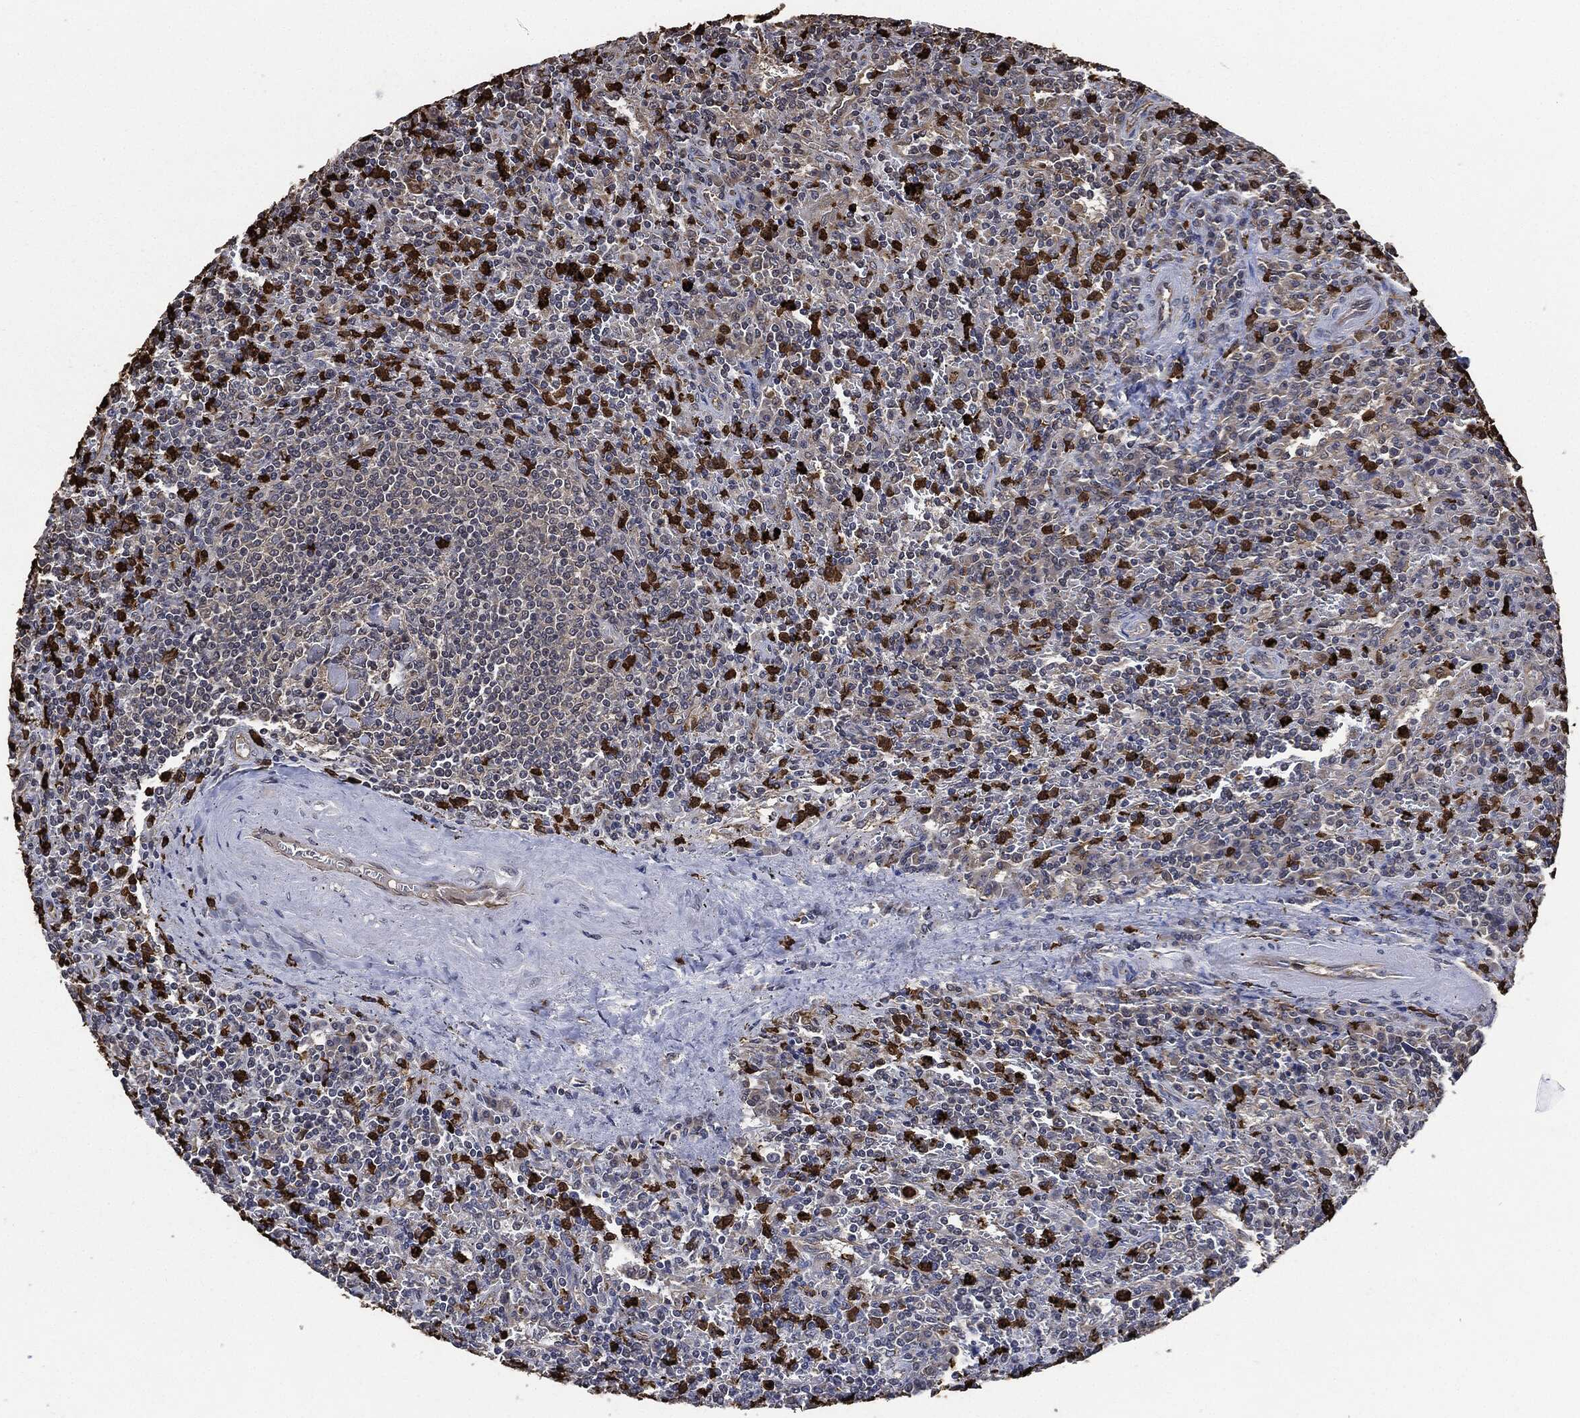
{"staining": {"intensity": "negative", "quantity": "none", "location": "none"}, "tissue": "lymphoma", "cell_type": "Tumor cells", "image_type": "cancer", "snomed": [{"axis": "morphology", "description": "Malignant lymphoma, non-Hodgkin's type, Low grade"}, {"axis": "topography", "description": "Spleen"}], "caption": "Tumor cells are negative for protein expression in human lymphoma.", "gene": "S100A9", "patient": {"sex": "male", "age": 62}}